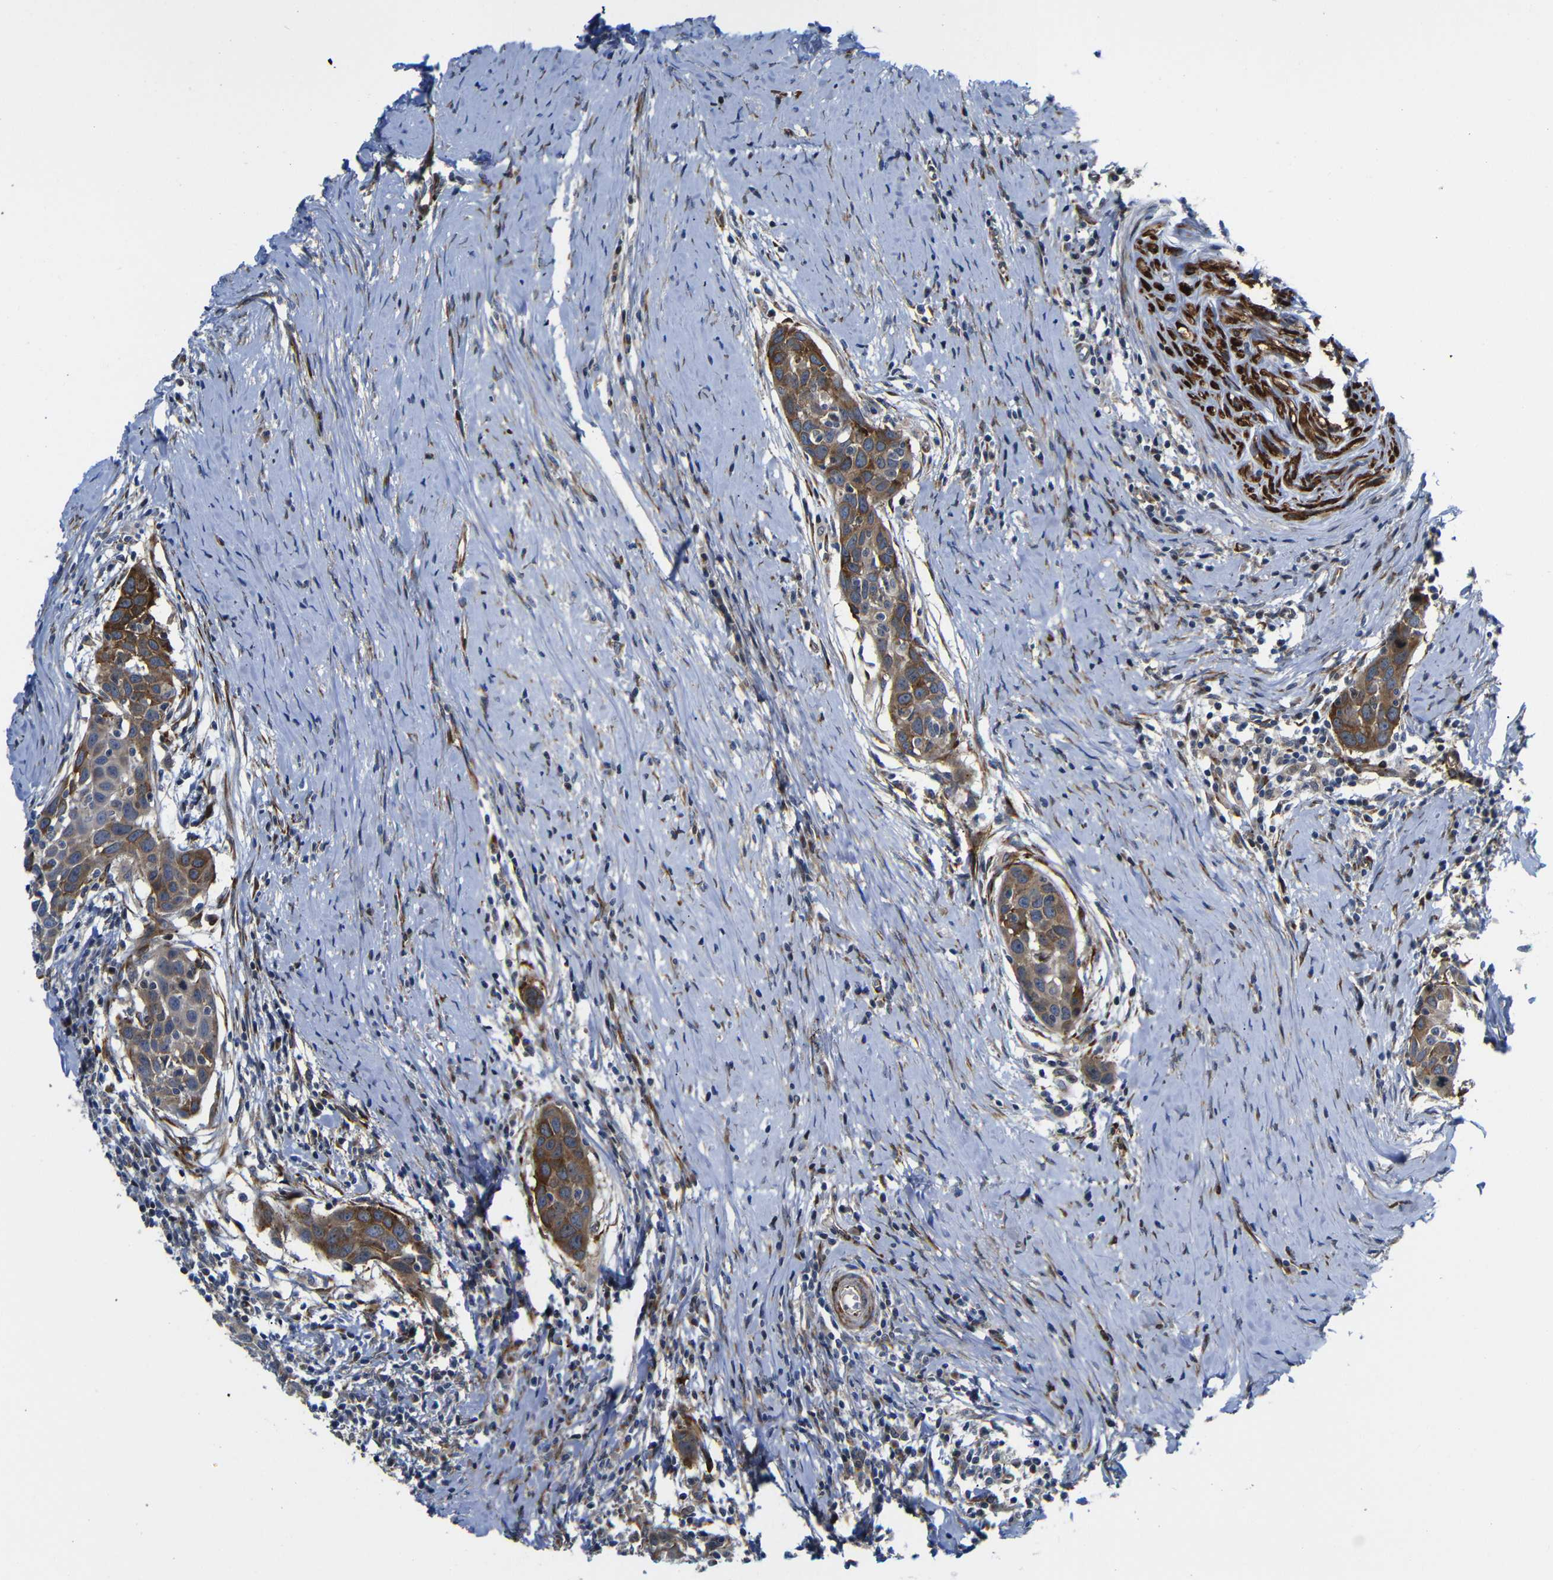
{"staining": {"intensity": "strong", "quantity": "25%-75%", "location": "cytoplasmic/membranous"}, "tissue": "head and neck cancer", "cell_type": "Tumor cells", "image_type": "cancer", "snomed": [{"axis": "morphology", "description": "Squamous cell carcinoma, NOS"}, {"axis": "topography", "description": "Oral tissue"}, {"axis": "topography", "description": "Head-Neck"}], "caption": "This is a histology image of immunohistochemistry staining of head and neck squamous cell carcinoma, which shows strong expression in the cytoplasmic/membranous of tumor cells.", "gene": "PARP14", "patient": {"sex": "female", "age": 50}}